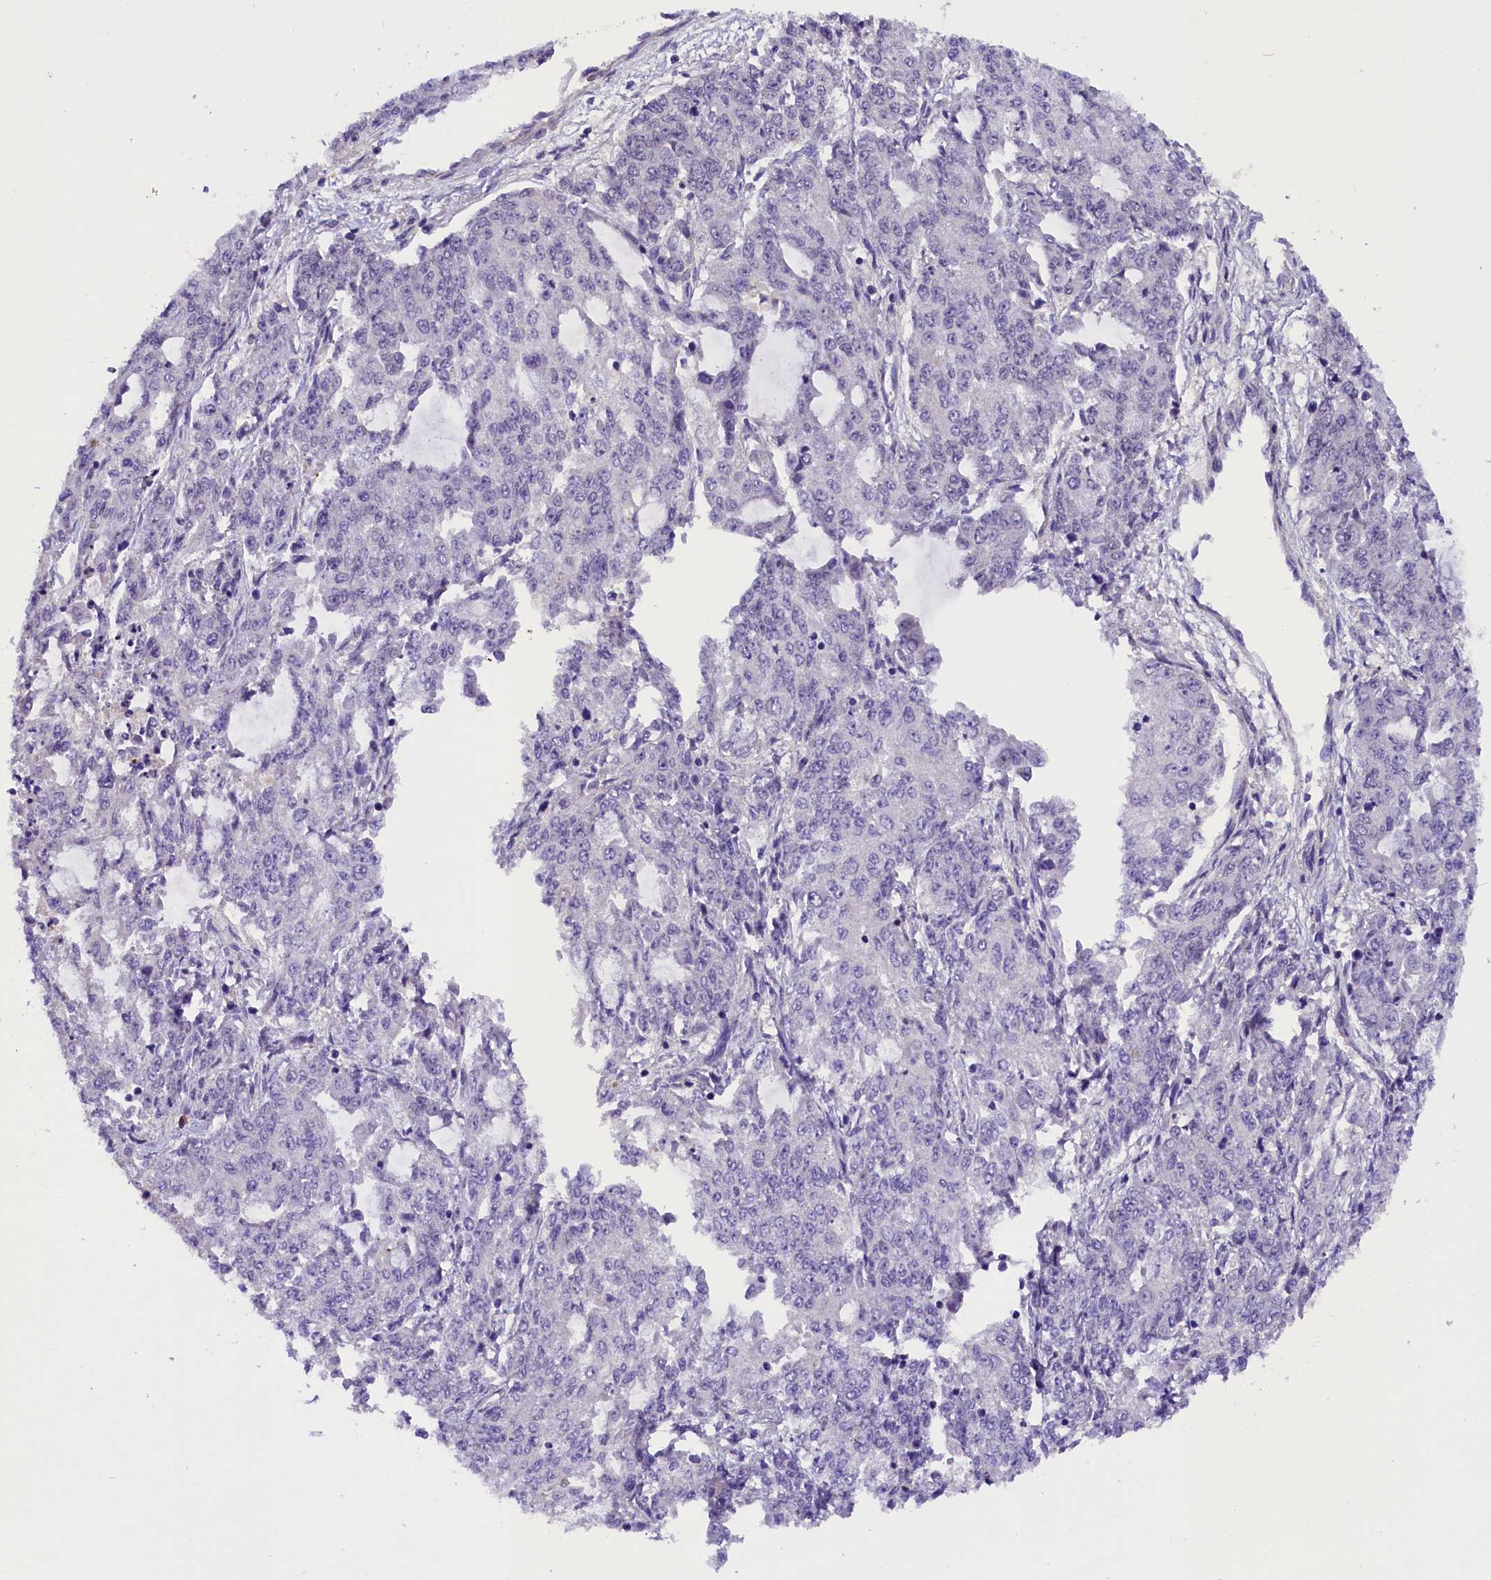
{"staining": {"intensity": "negative", "quantity": "none", "location": "none"}, "tissue": "endometrial cancer", "cell_type": "Tumor cells", "image_type": "cancer", "snomed": [{"axis": "morphology", "description": "Adenocarcinoma, NOS"}, {"axis": "topography", "description": "Endometrium"}], "caption": "Endometrial cancer was stained to show a protein in brown. There is no significant staining in tumor cells.", "gene": "MEX3B", "patient": {"sex": "female", "age": 50}}